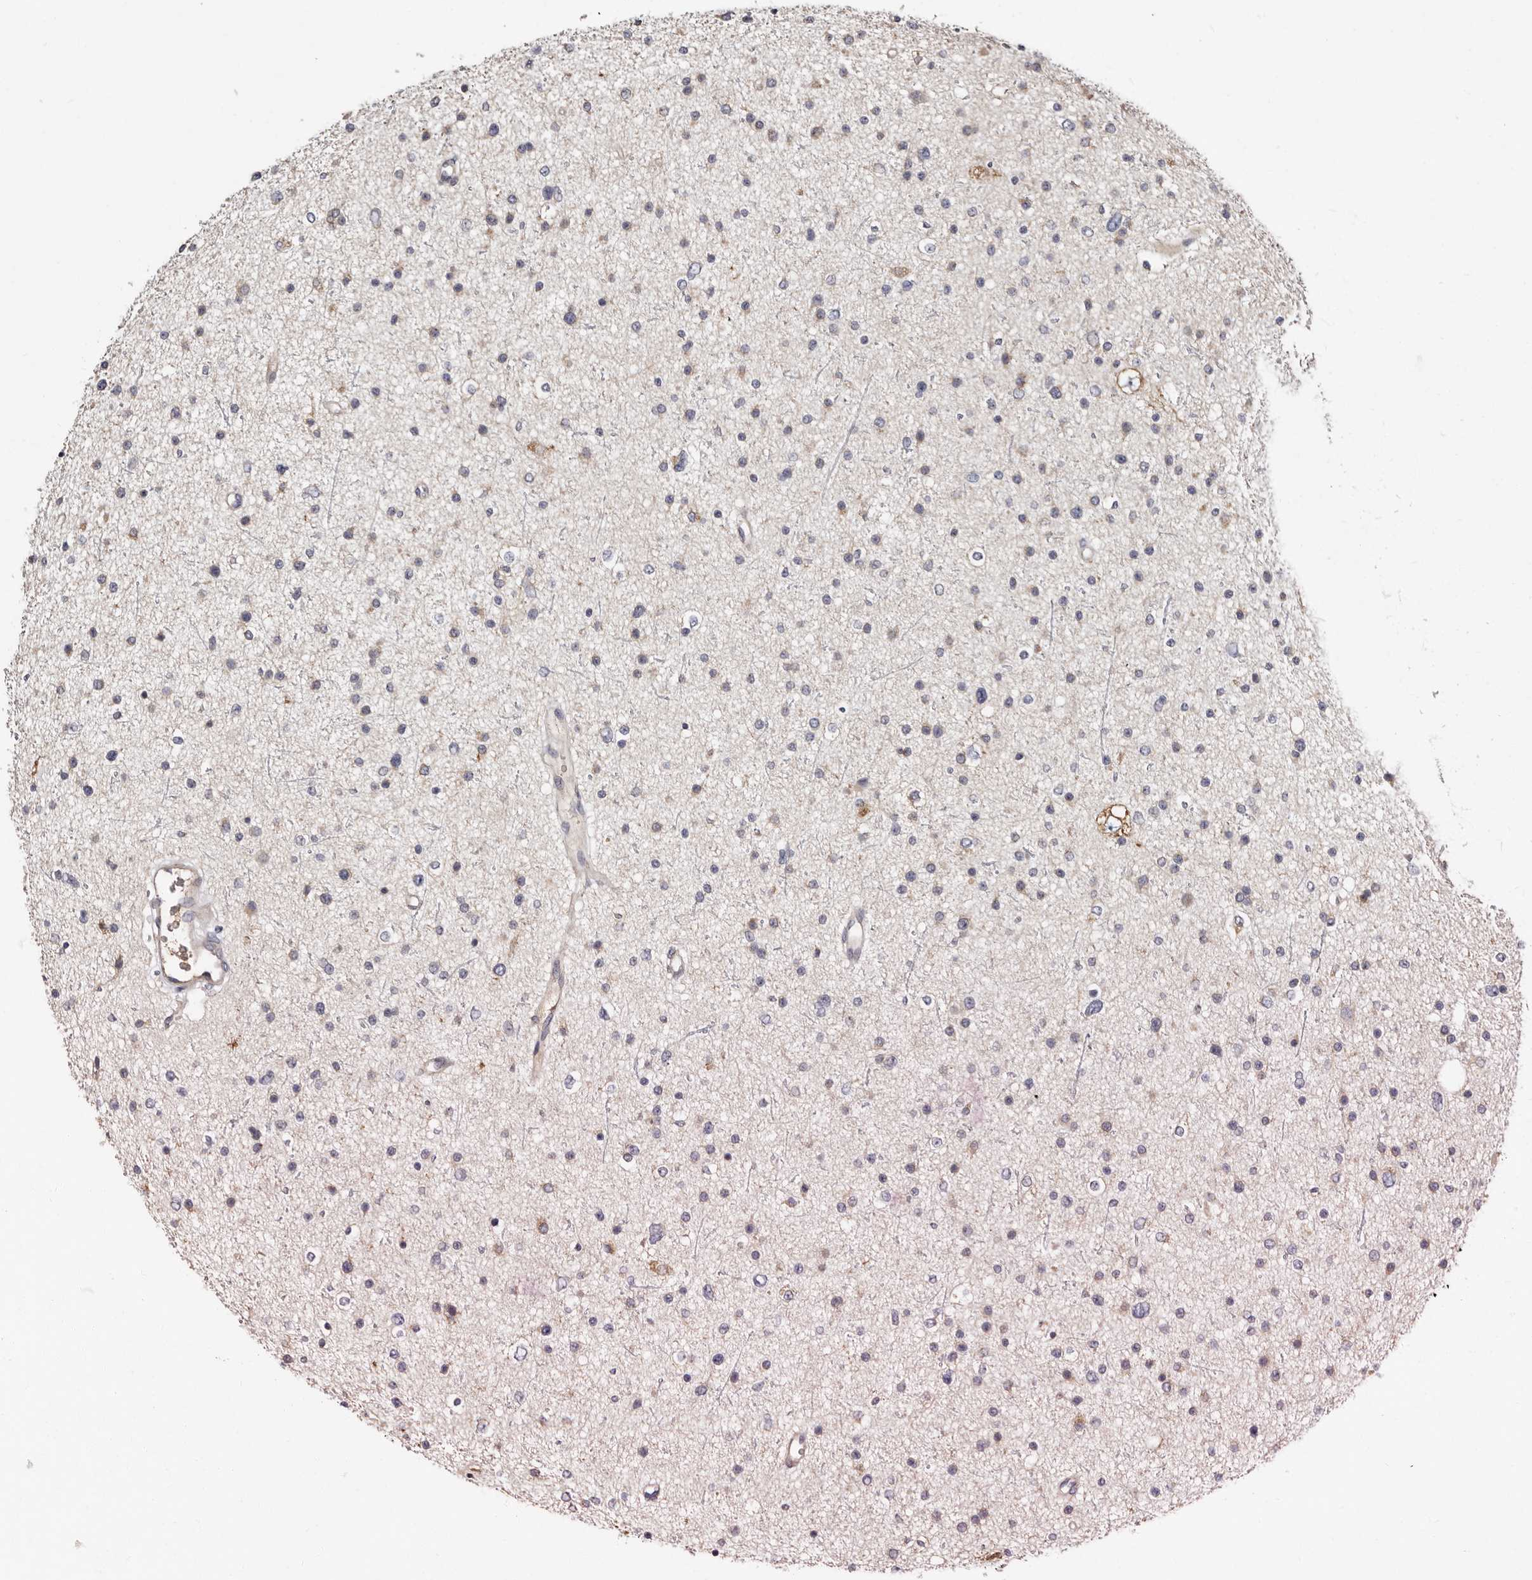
{"staining": {"intensity": "negative", "quantity": "none", "location": "none"}, "tissue": "glioma", "cell_type": "Tumor cells", "image_type": "cancer", "snomed": [{"axis": "morphology", "description": "Glioma, malignant, Low grade"}, {"axis": "topography", "description": "Brain"}], "caption": "Human malignant glioma (low-grade) stained for a protein using immunohistochemistry (IHC) displays no staining in tumor cells.", "gene": "ASIC5", "patient": {"sex": "female", "age": 37}}